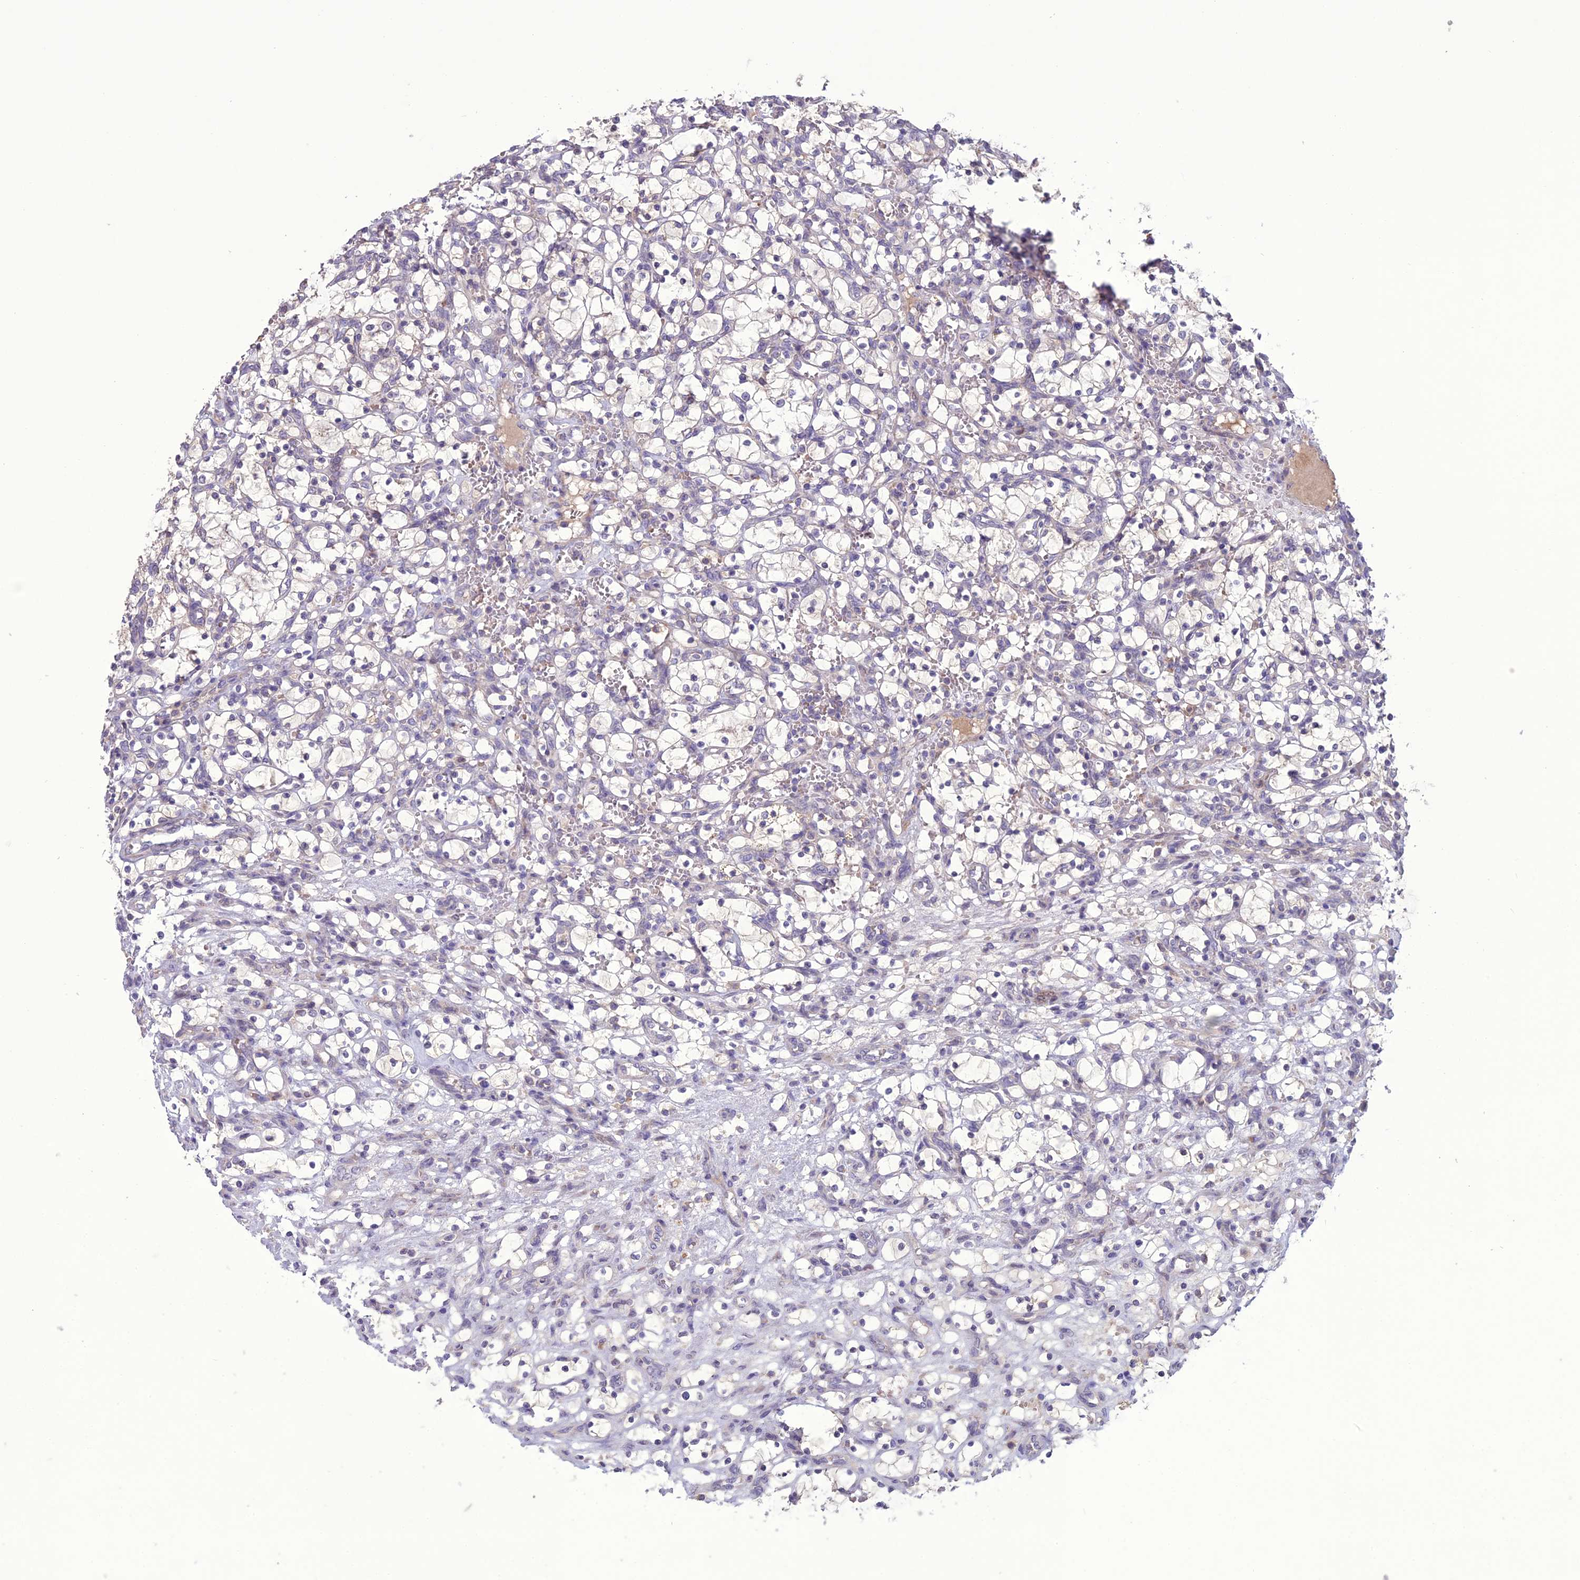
{"staining": {"intensity": "negative", "quantity": "none", "location": "none"}, "tissue": "renal cancer", "cell_type": "Tumor cells", "image_type": "cancer", "snomed": [{"axis": "morphology", "description": "Adenocarcinoma, NOS"}, {"axis": "topography", "description": "Kidney"}], "caption": "The IHC micrograph has no significant expression in tumor cells of renal adenocarcinoma tissue. (Stains: DAB (3,3'-diaminobenzidine) immunohistochemistry with hematoxylin counter stain, Microscopy: brightfield microscopy at high magnification).", "gene": "C2orf76", "patient": {"sex": "female", "age": 69}}